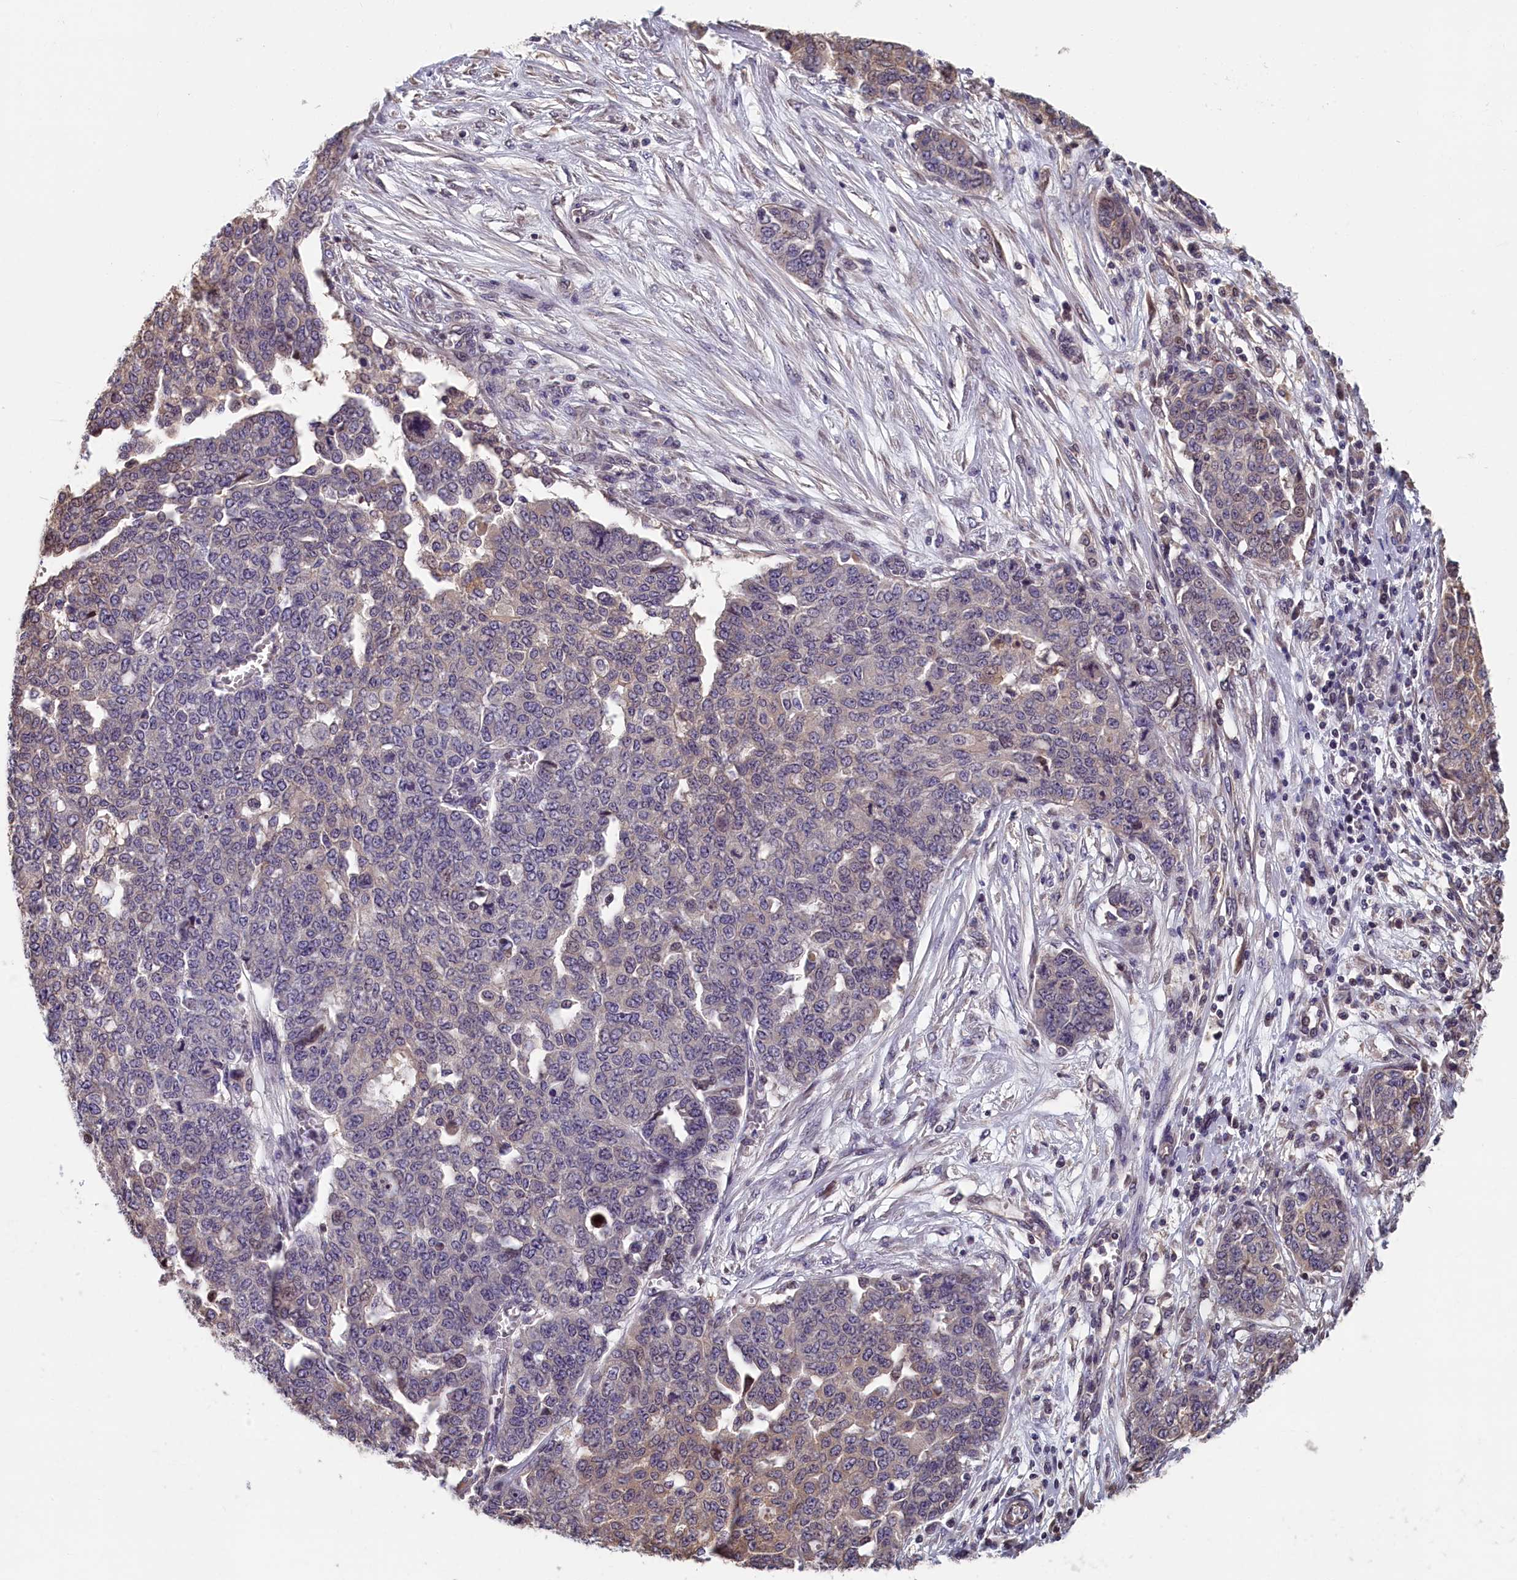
{"staining": {"intensity": "weak", "quantity": "<25%", "location": "cytoplasmic/membranous,nuclear"}, "tissue": "ovarian cancer", "cell_type": "Tumor cells", "image_type": "cancer", "snomed": [{"axis": "morphology", "description": "Cystadenocarcinoma, serous, NOS"}, {"axis": "topography", "description": "Soft tissue"}, {"axis": "topography", "description": "Ovary"}], "caption": "Immunohistochemical staining of serous cystadenocarcinoma (ovarian) exhibits no significant positivity in tumor cells. The staining is performed using DAB (3,3'-diaminobenzidine) brown chromogen with nuclei counter-stained in using hematoxylin.", "gene": "TMEM116", "patient": {"sex": "female", "age": 57}}